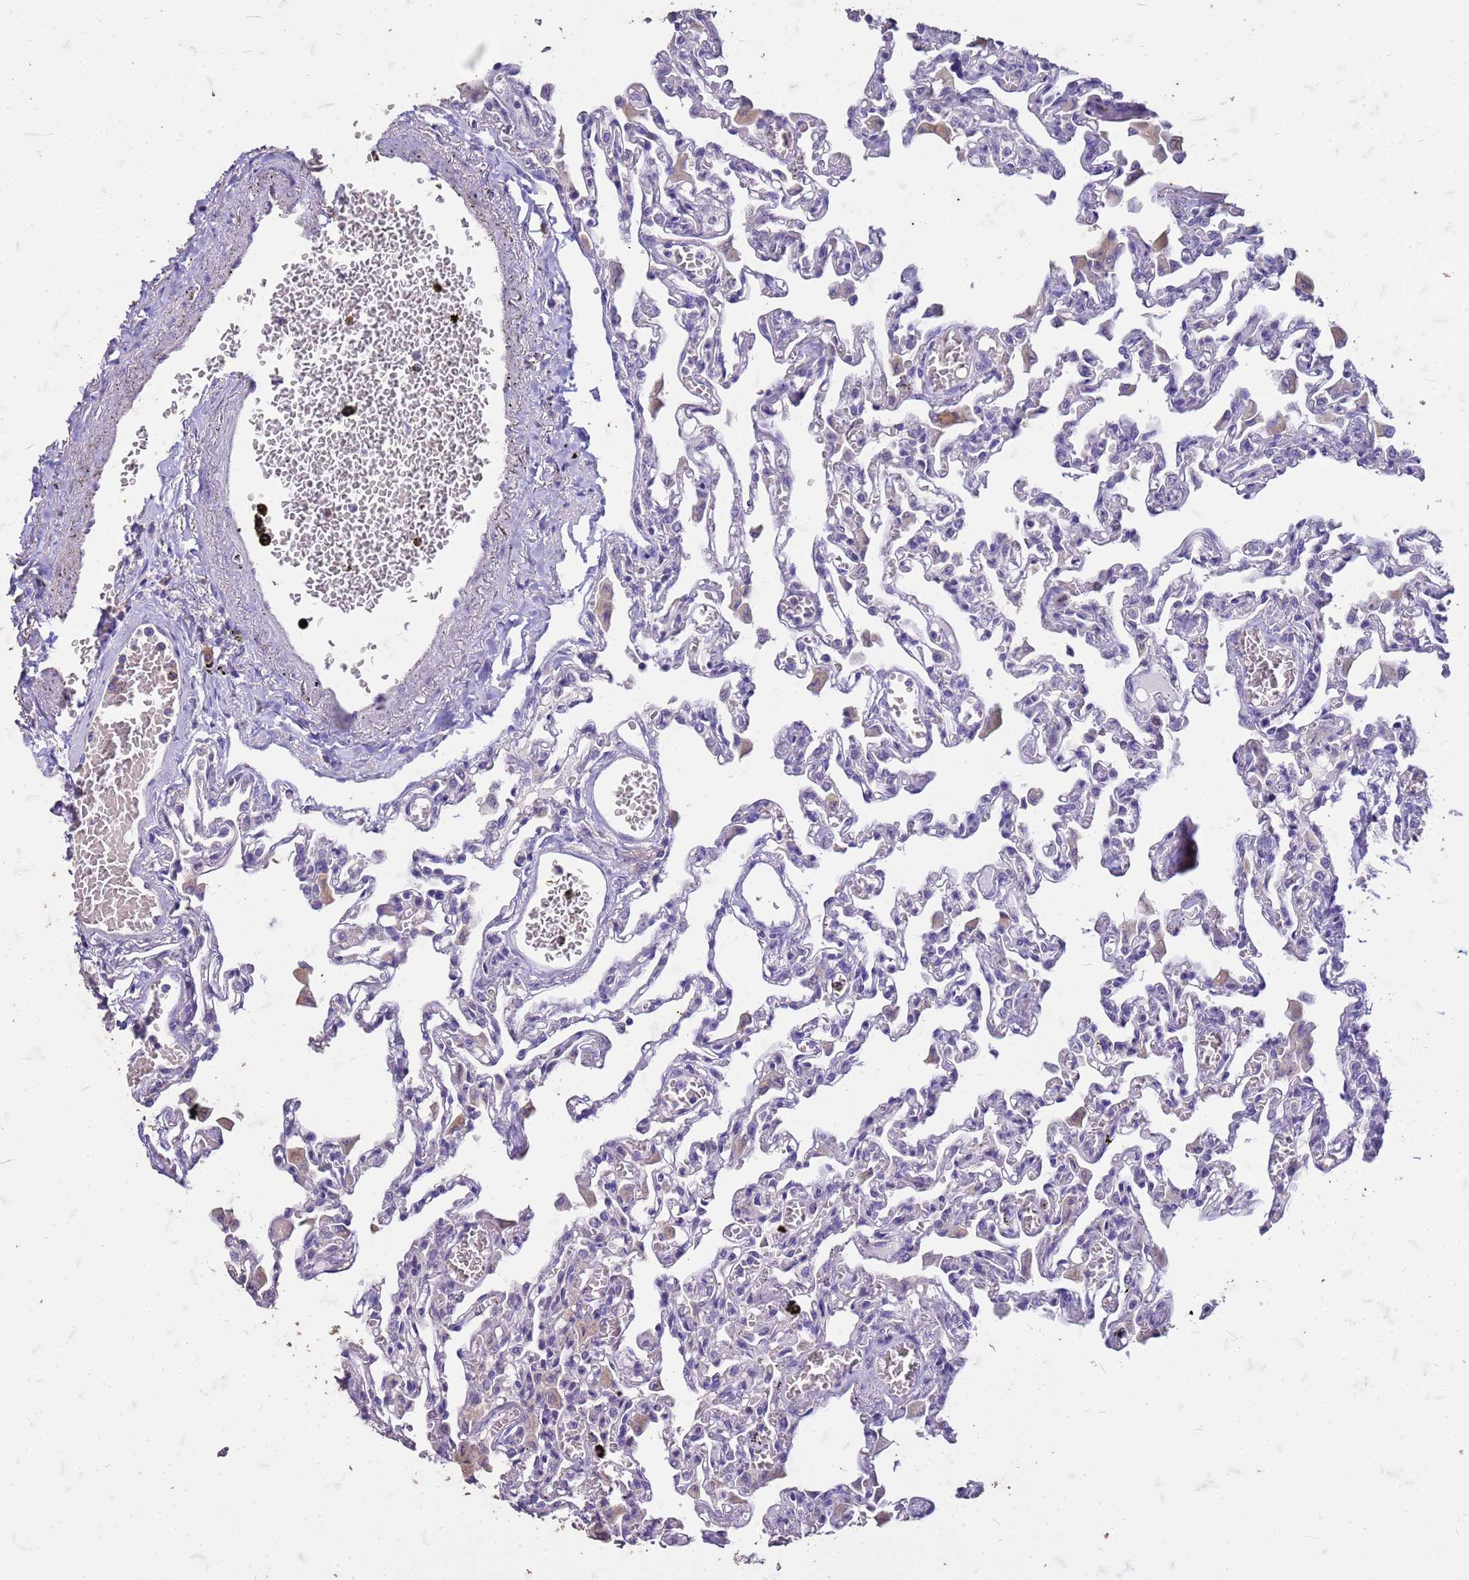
{"staining": {"intensity": "negative", "quantity": "none", "location": "none"}, "tissue": "lung", "cell_type": "Alveolar cells", "image_type": "normal", "snomed": [{"axis": "morphology", "description": "Normal tissue, NOS"}, {"axis": "topography", "description": "Bronchus"}, {"axis": "topography", "description": "Lung"}], "caption": "A micrograph of lung stained for a protein displays no brown staining in alveolar cells.", "gene": "FAM184B", "patient": {"sex": "female", "age": 49}}